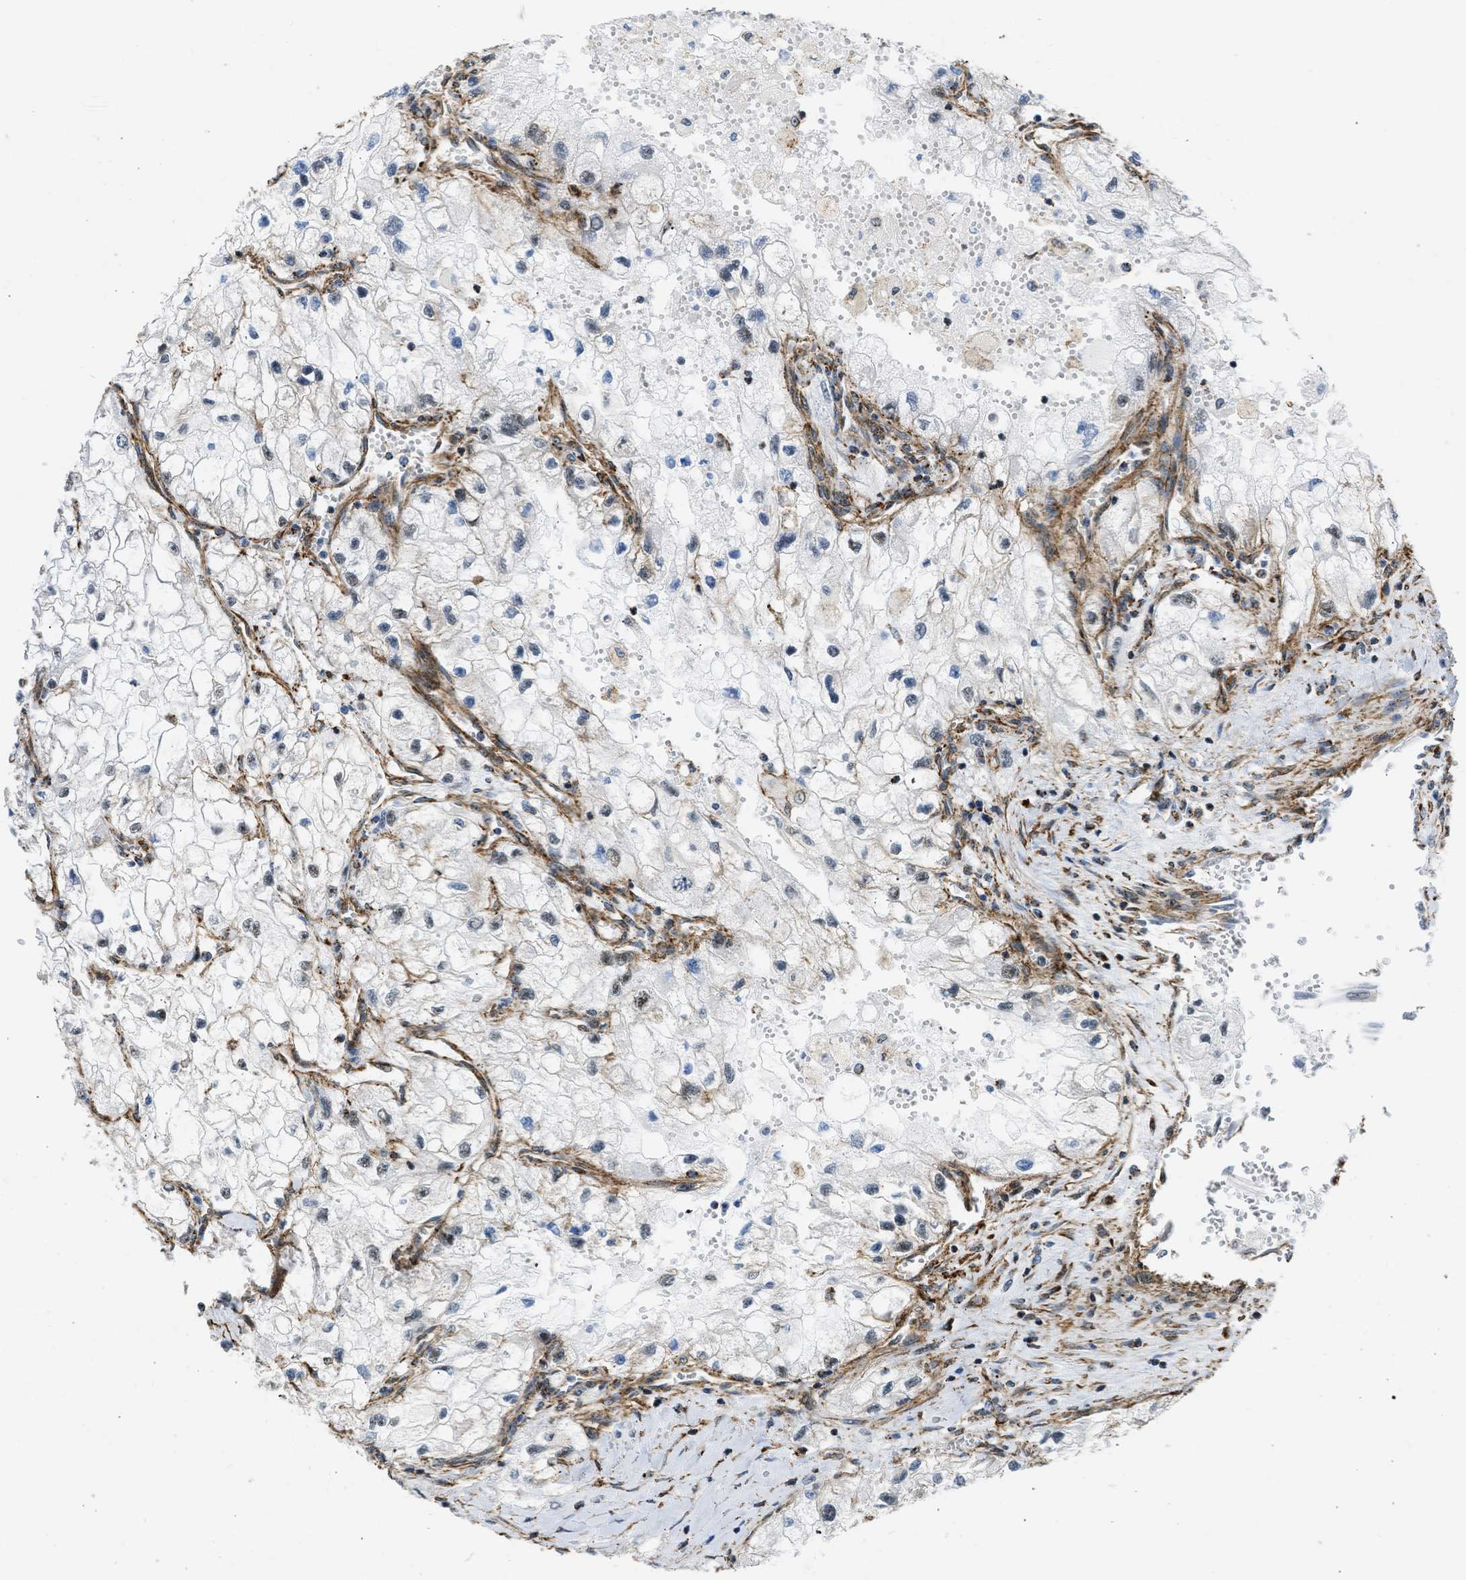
{"staining": {"intensity": "negative", "quantity": "none", "location": "none"}, "tissue": "renal cancer", "cell_type": "Tumor cells", "image_type": "cancer", "snomed": [{"axis": "morphology", "description": "Adenocarcinoma, NOS"}, {"axis": "topography", "description": "Kidney"}], "caption": "Protein analysis of renal adenocarcinoma displays no significant expression in tumor cells.", "gene": "SEPTIN2", "patient": {"sex": "female", "age": 70}}